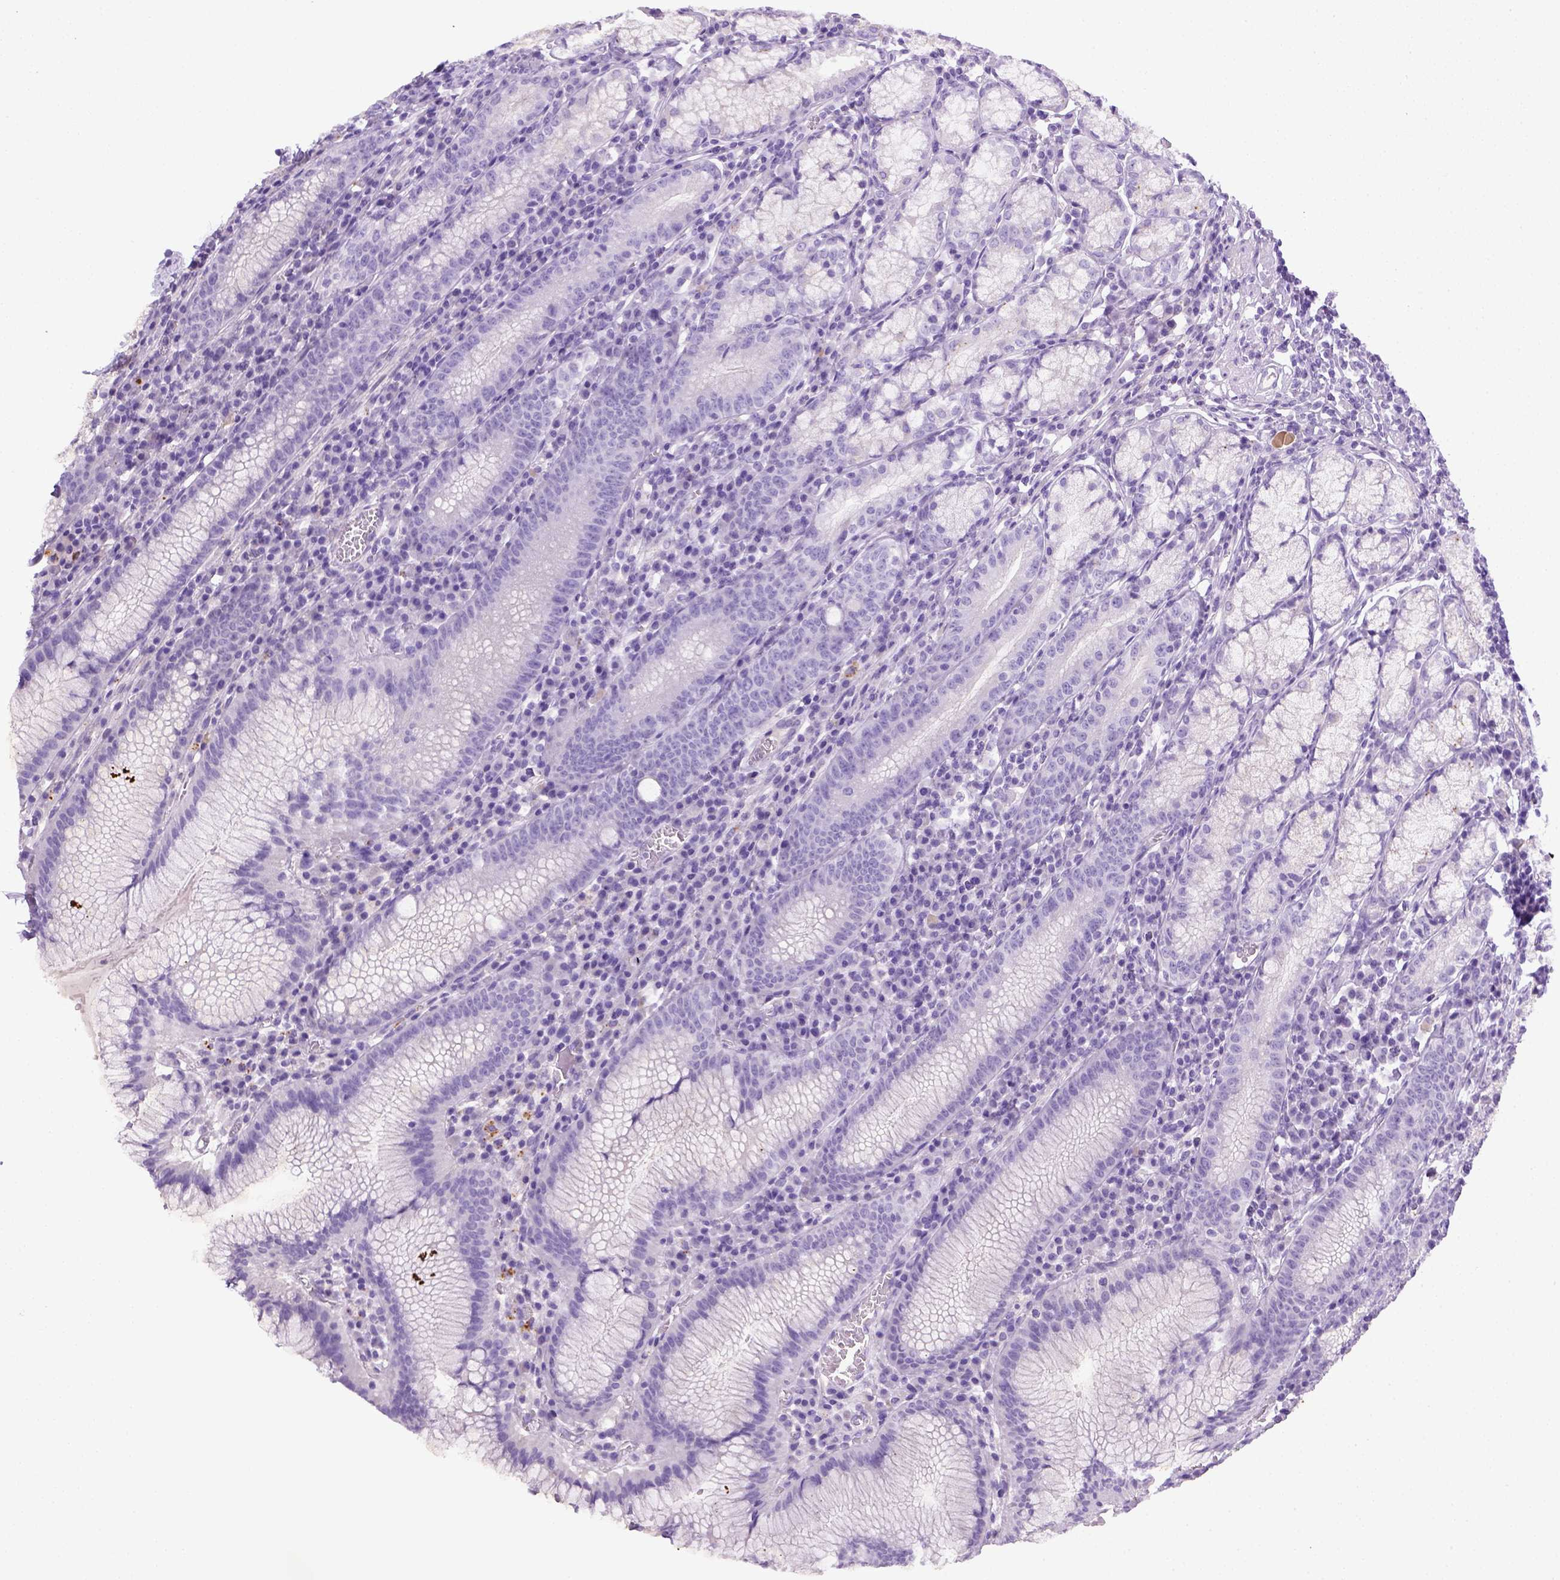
{"staining": {"intensity": "negative", "quantity": "none", "location": "none"}, "tissue": "stomach", "cell_type": "Glandular cells", "image_type": "normal", "snomed": [{"axis": "morphology", "description": "Normal tissue, NOS"}, {"axis": "topography", "description": "Stomach"}], "caption": "Glandular cells show no significant expression in unremarkable stomach.", "gene": "KRT71", "patient": {"sex": "male", "age": 55}}